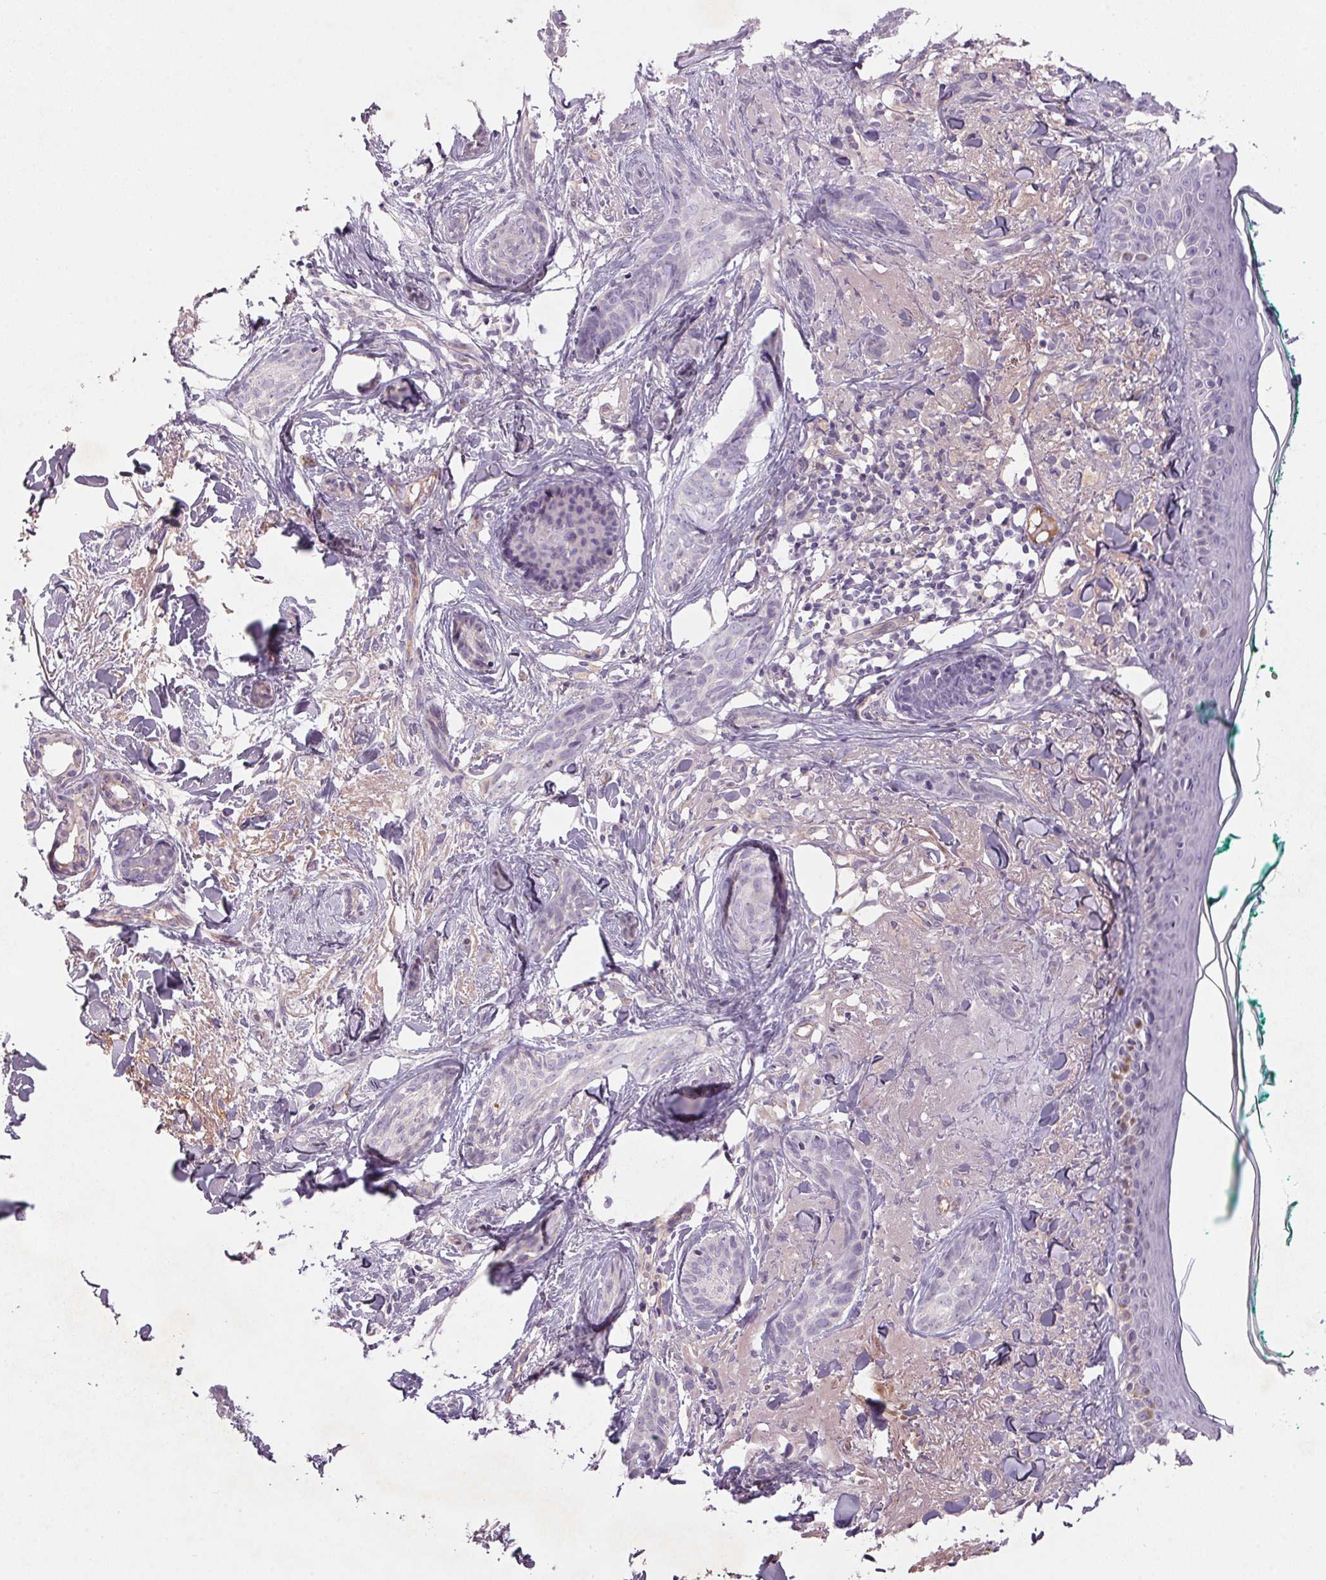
{"staining": {"intensity": "negative", "quantity": "none", "location": "none"}, "tissue": "skin cancer", "cell_type": "Tumor cells", "image_type": "cancer", "snomed": [{"axis": "morphology", "description": "Basal cell carcinoma"}, {"axis": "topography", "description": "Skin"}], "caption": "Immunohistochemistry histopathology image of human skin basal cell carcinoma stained for a protein (brown), which demonstrates no expression in tumor cells.", "gene": "APOC4", "patient": {"sex": "female", "age": 78}}